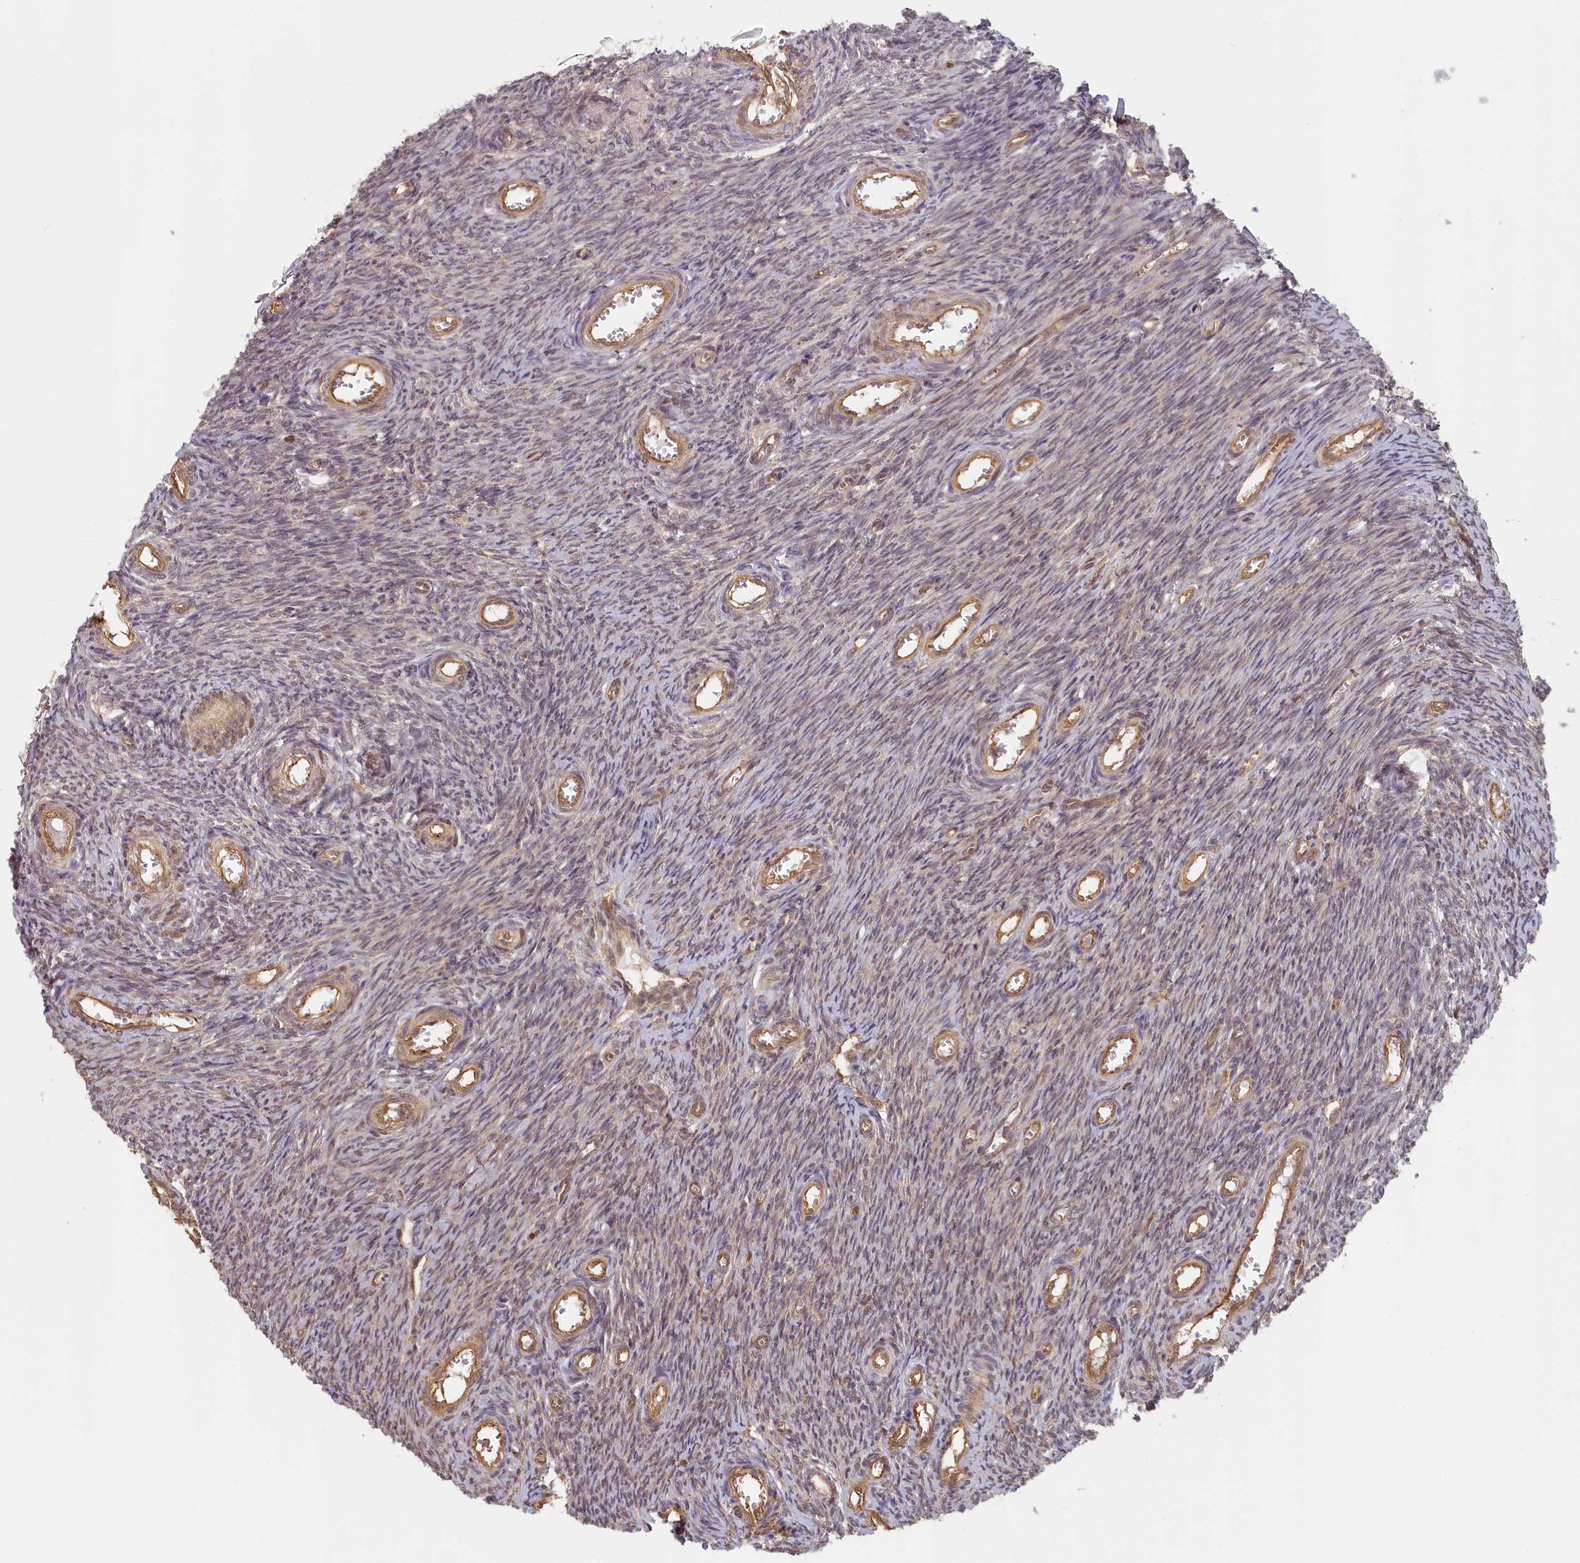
{"staining": {"intensity": "moderate", "quantity": ">75%", "location": "cytoplasmic/membranous,nuclear"}, "tissue": "ovary", "cell_type": "Follicle cells", "image_type": "normal", "snomed": [{"axis": "morphology", "description": "Normal tissue, NOS"}, {"axis": "topography", "description": "Ovary"}], "caption": "IHC histopathology image of unremarkable ovary stained for a protein (brown), which demonstrates medium levels of moderate cytoplasmic/membranous,nuclear expression in approximately >75% of follicle cells.", "gene": "C19orf44", "patient": {"sex": "female", "age": 44}}